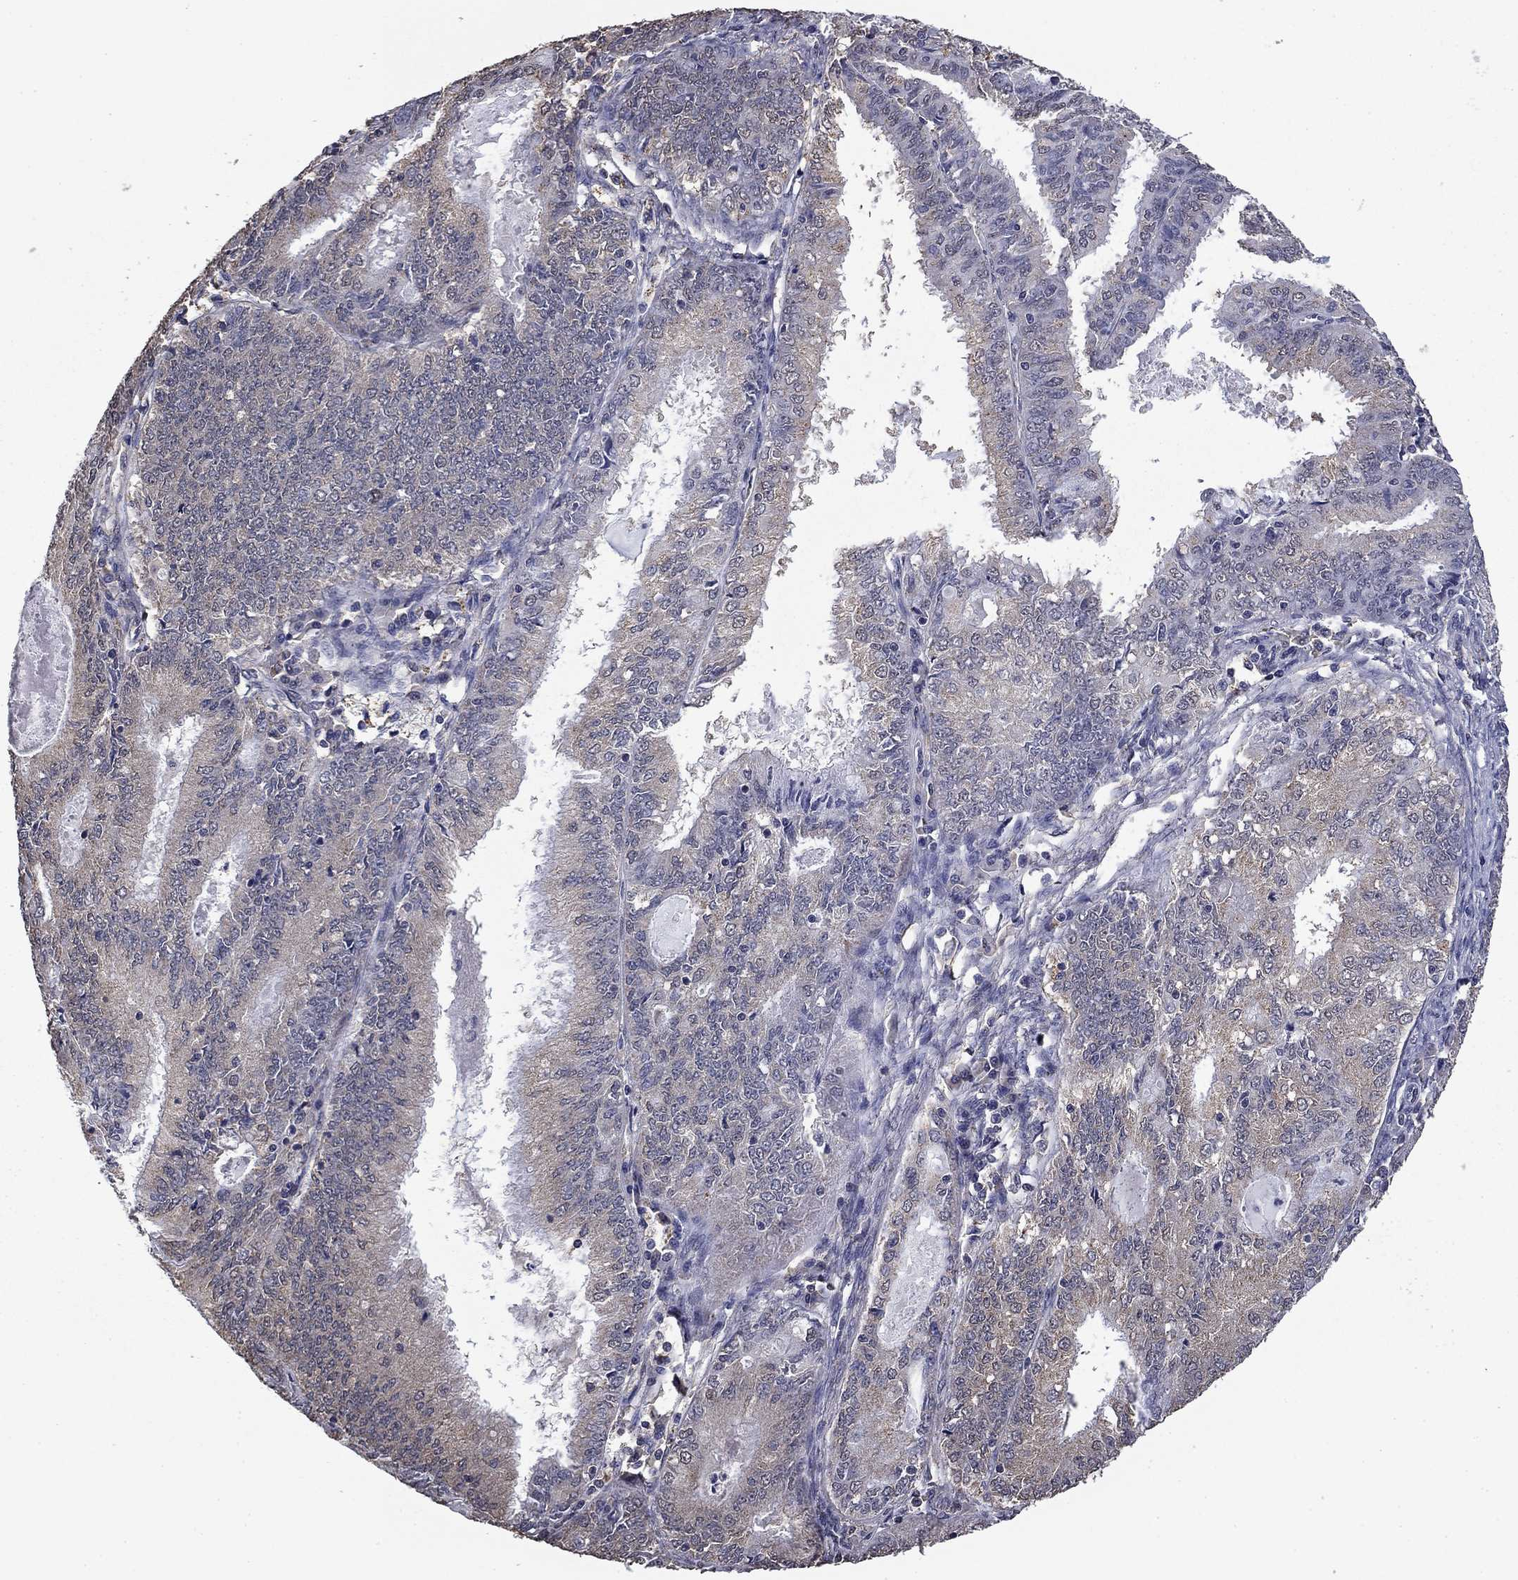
{"staining": {"intensity": "negative", "quantity": "none", "location": "none"}, "tissue": "endometrial cancer", "cell_type": "Tumor cells", "image_type": "cancer", "snomed": [{"axis": "morphology", "description": "Adenocarcinoma, NOS"}, {"axis": "topography", "description": "Endometrium"}], "caption": "IHC micrograph of endometrial cancer (adenocarcinoma) stained for a protein (brown), which demonstrates no expression in tumor cells.", "gene": "MFAP3L", "patient": {"sex": "female", "age": 57}}